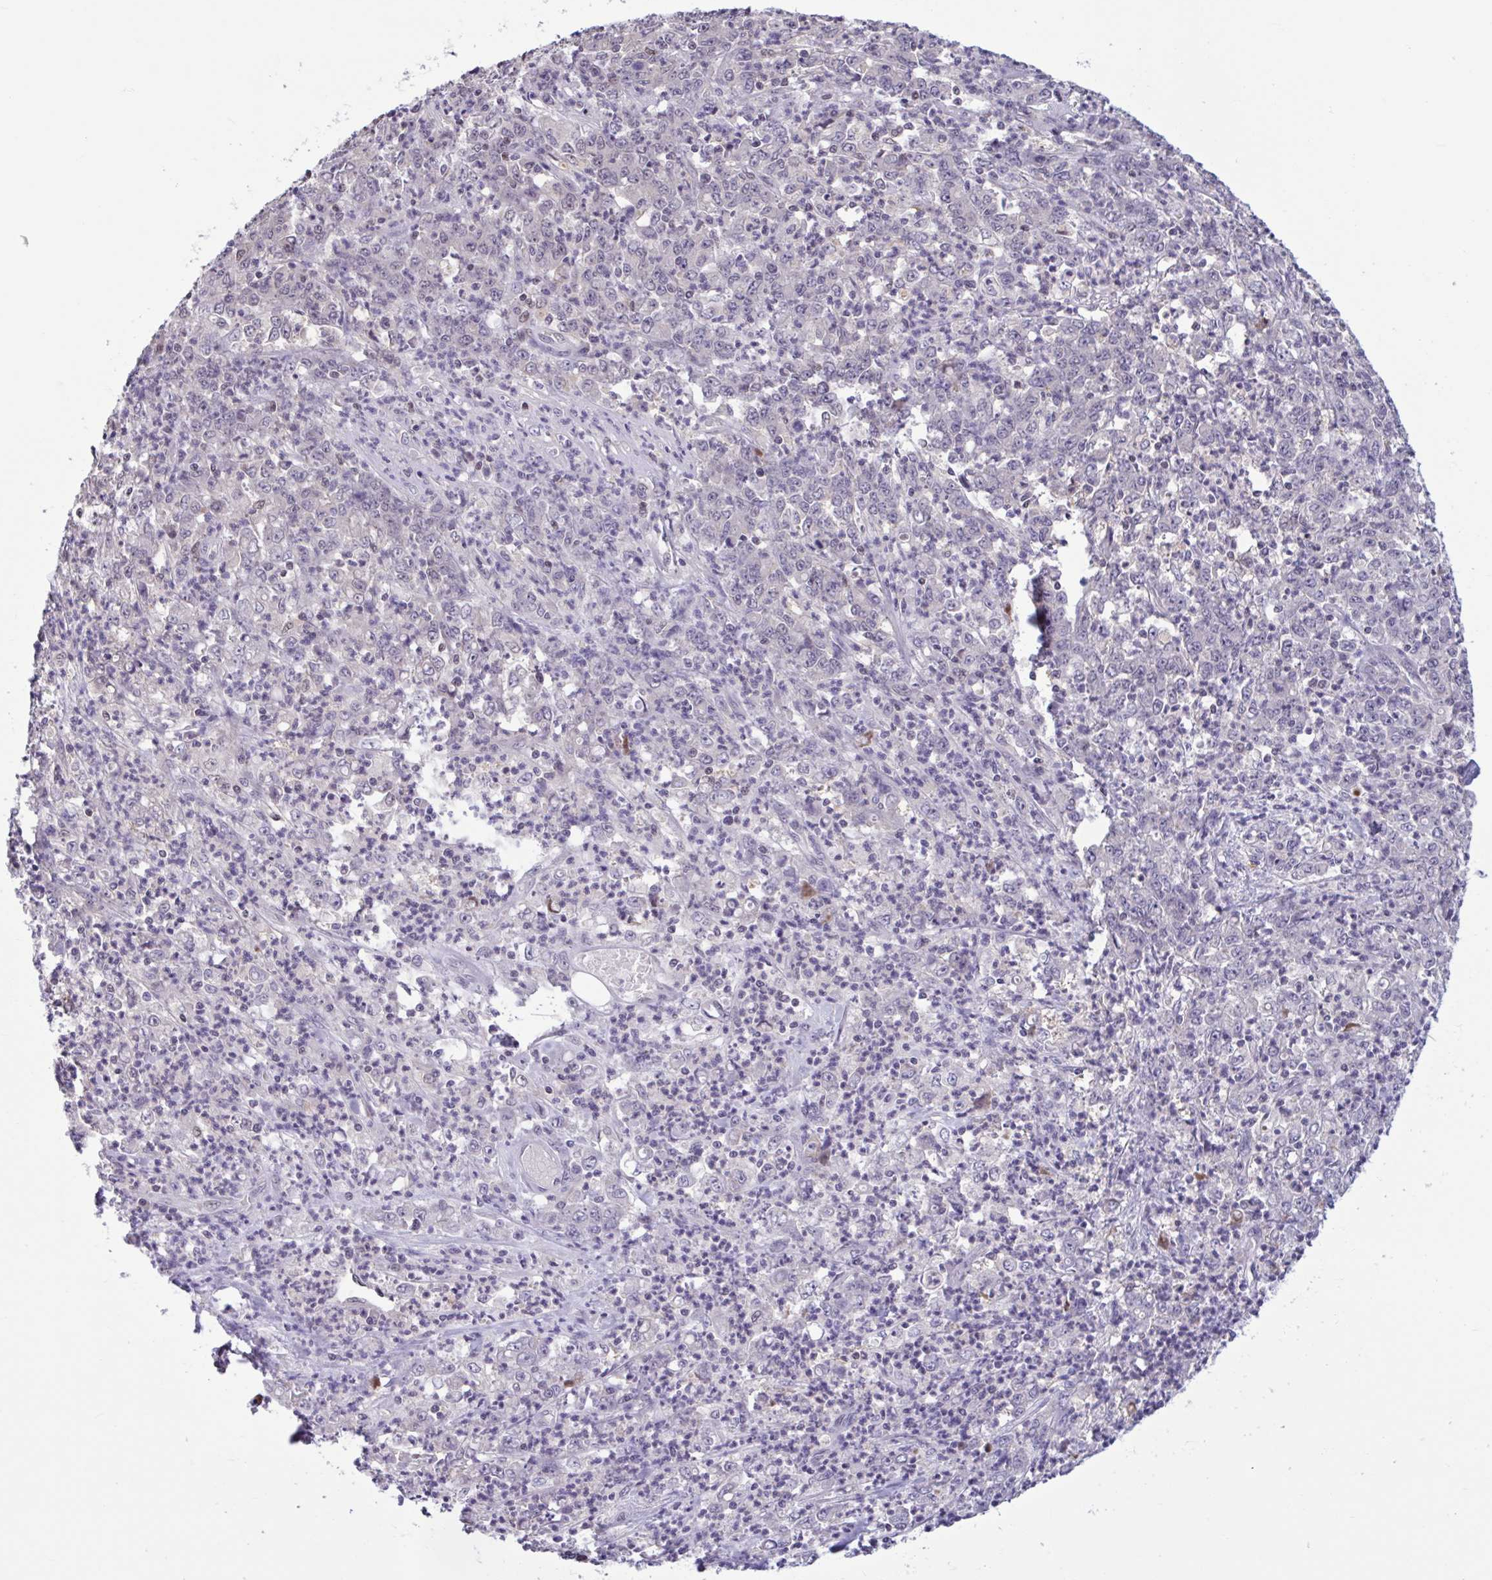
{"staining": {"intensity": "negative", "quantity": "none", "location": "none"}, "tissue": "stomach cancer", "cell_type": "Tumor cells", "image_type": "cancer", "snomed": [{"axis": "morphology", "description": "Adenocarcinoma, NOS"}, {"axis": "topography", "description": "Stomach, lower"}], "caption": "Immunohistochemistry (IHC) of stomach cancer (adenocarcinoma) reveals no positivity in tumor cells.", "gene": "RBL1", "patient": {"sex": "female", "age": 71}}